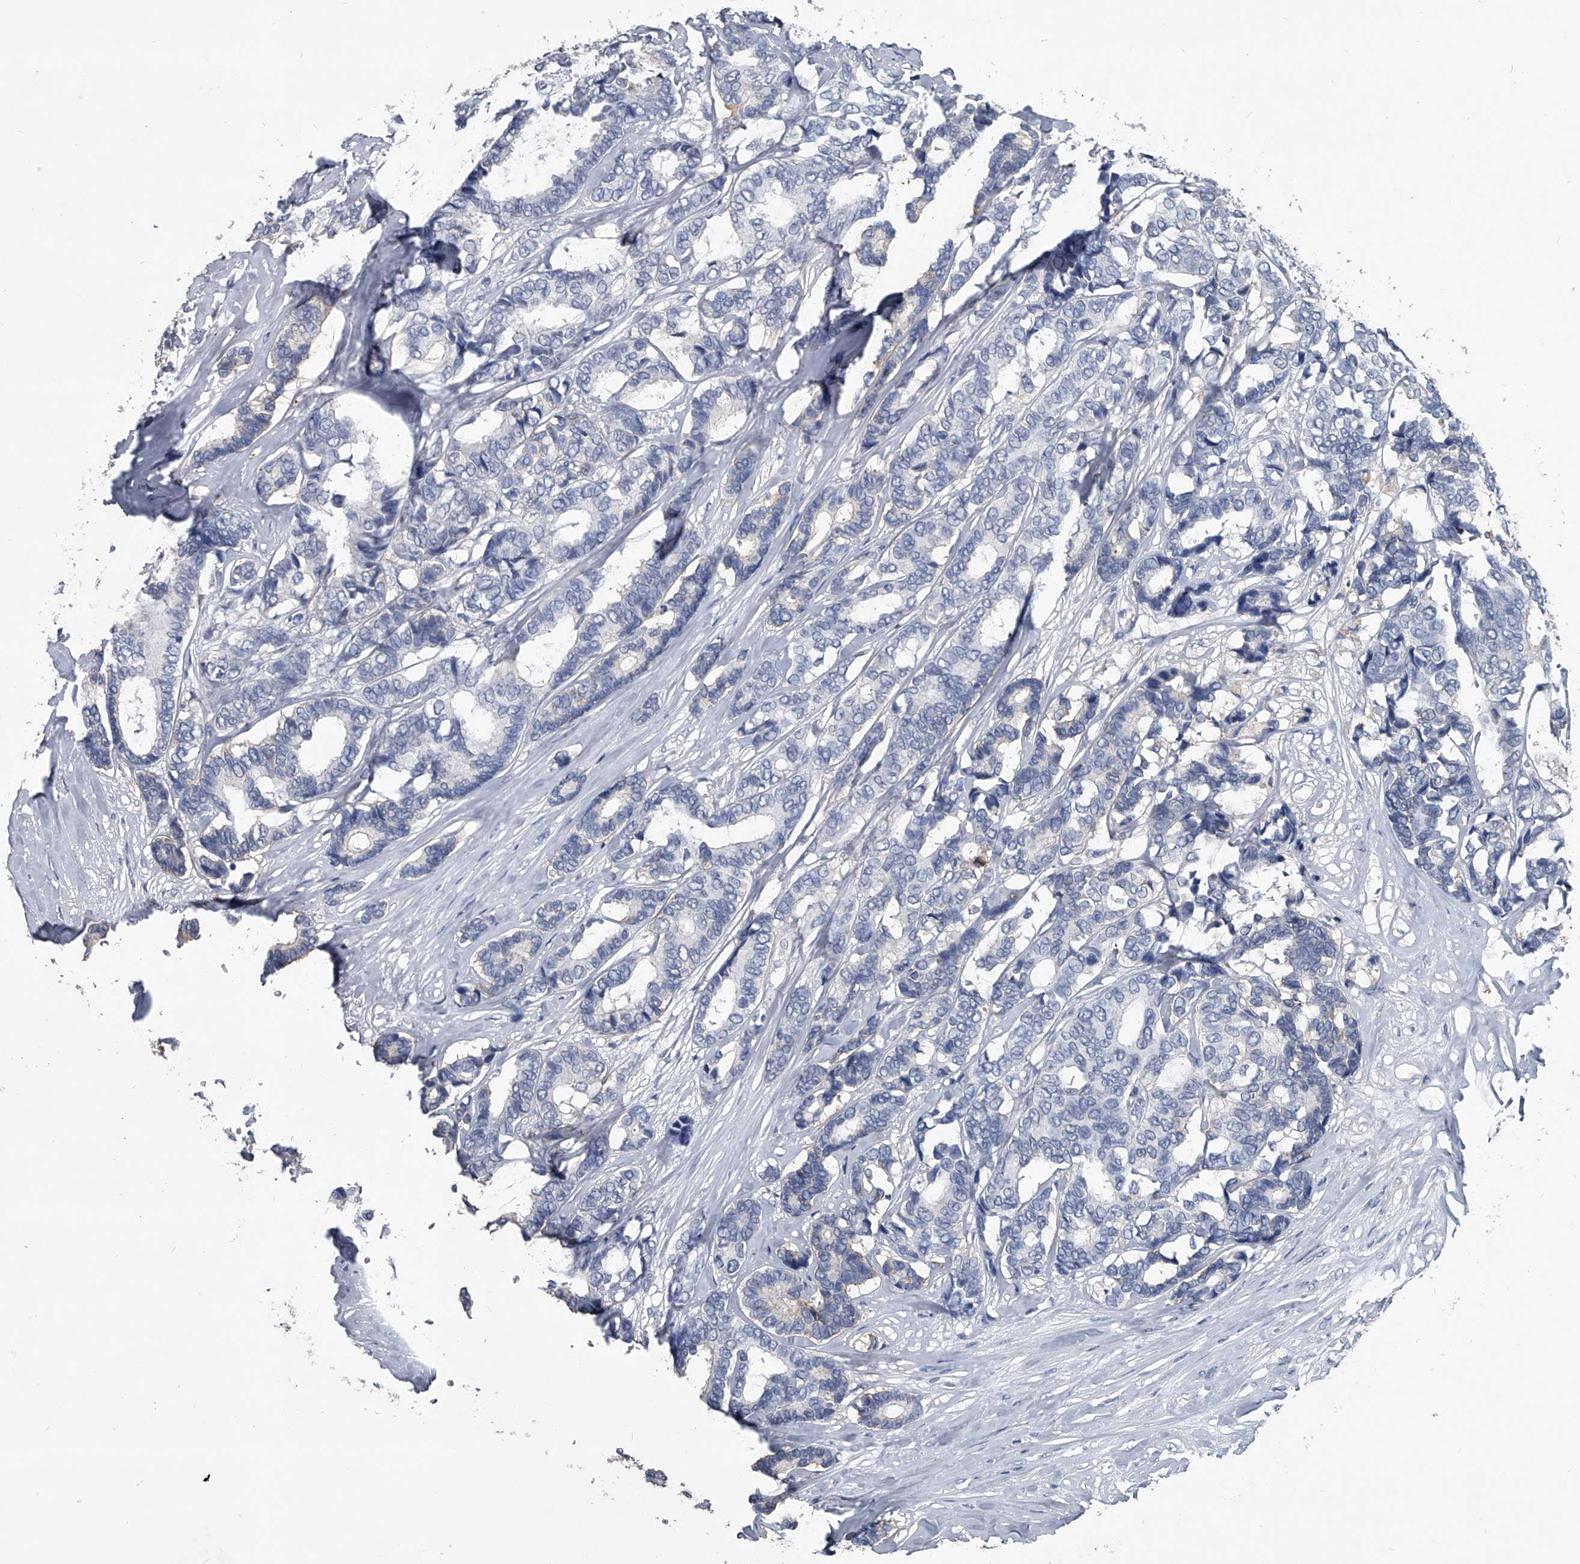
{"staining": {"intensity": "negative", "quantity": "none", "location": "none"}, "tissue": "breast cancer", "cell_type": "Tumor cells", "image_type": "cancer", "snomed": [{"axis": "morphology", "description": "Duct carcinoma"}, {"axis": "topography", "description": "Breast"}], "caption": "Infiltrating ductal carcinoma (breast) was stained to show a protein in brown. There is no significant staining in tumor cells.", "gene": "BCAS1", "patient": {"sex": "female", "age": 87}}